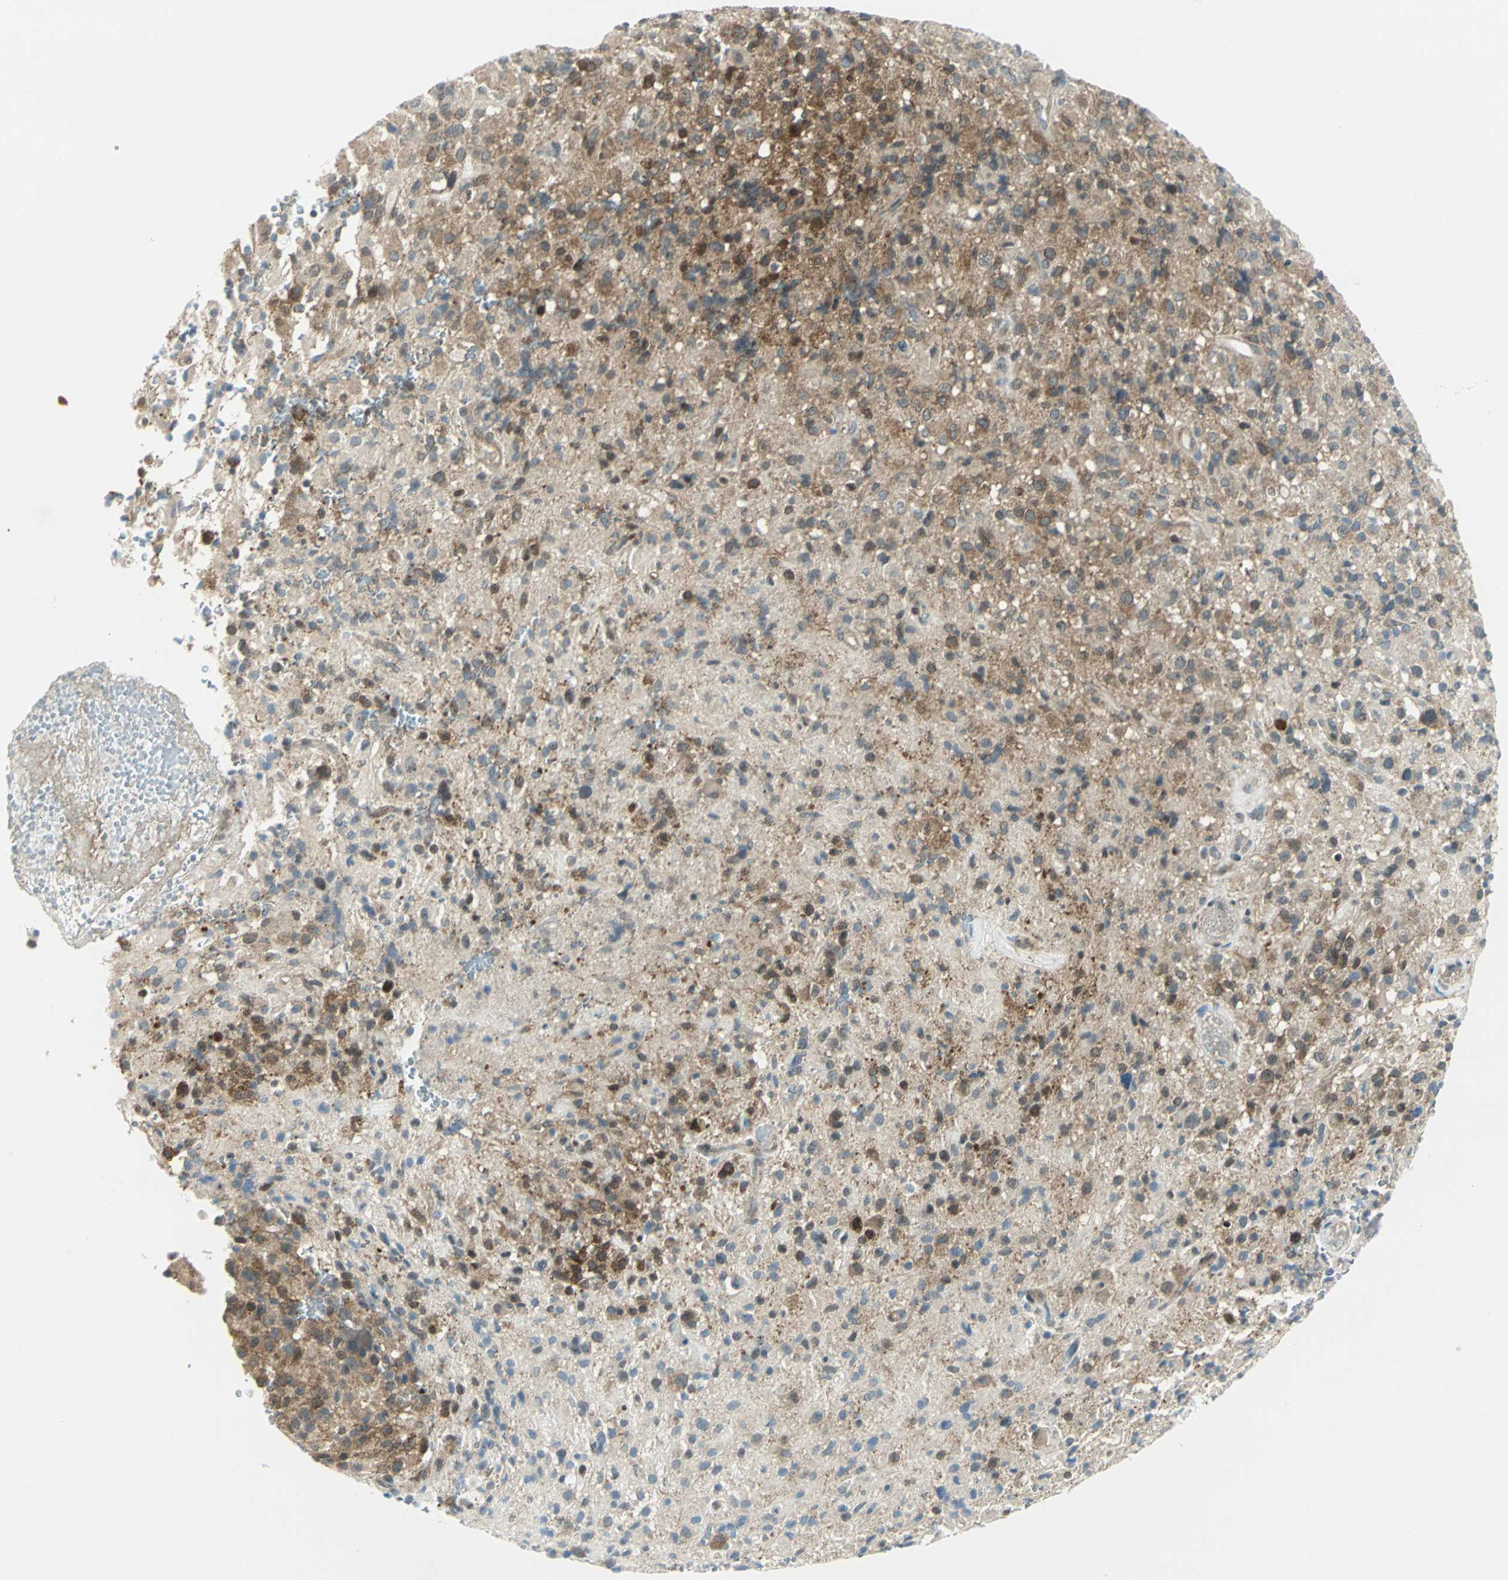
{"staining": {"intensity": "moderate", "quantity": "<25%", "location": "cytoplasmic/membranous"}, "tissue": "glioma", "cell_type": "Tumor cells", "image_type": "cancer", "snomed": [{"axis": "morphology", "description": "Glioma, malignant, High grade"}, {"axis": "topography", "description": "Brain"}], "caption": "Brown immunohistochemical staining in high-grade glioma (malignant) exhibits moderate cytoplasmic/membranous expression in about <25% of tumor cells.", "gene": "ALDOA", "patient": {"sex": "male", "age": 71}}